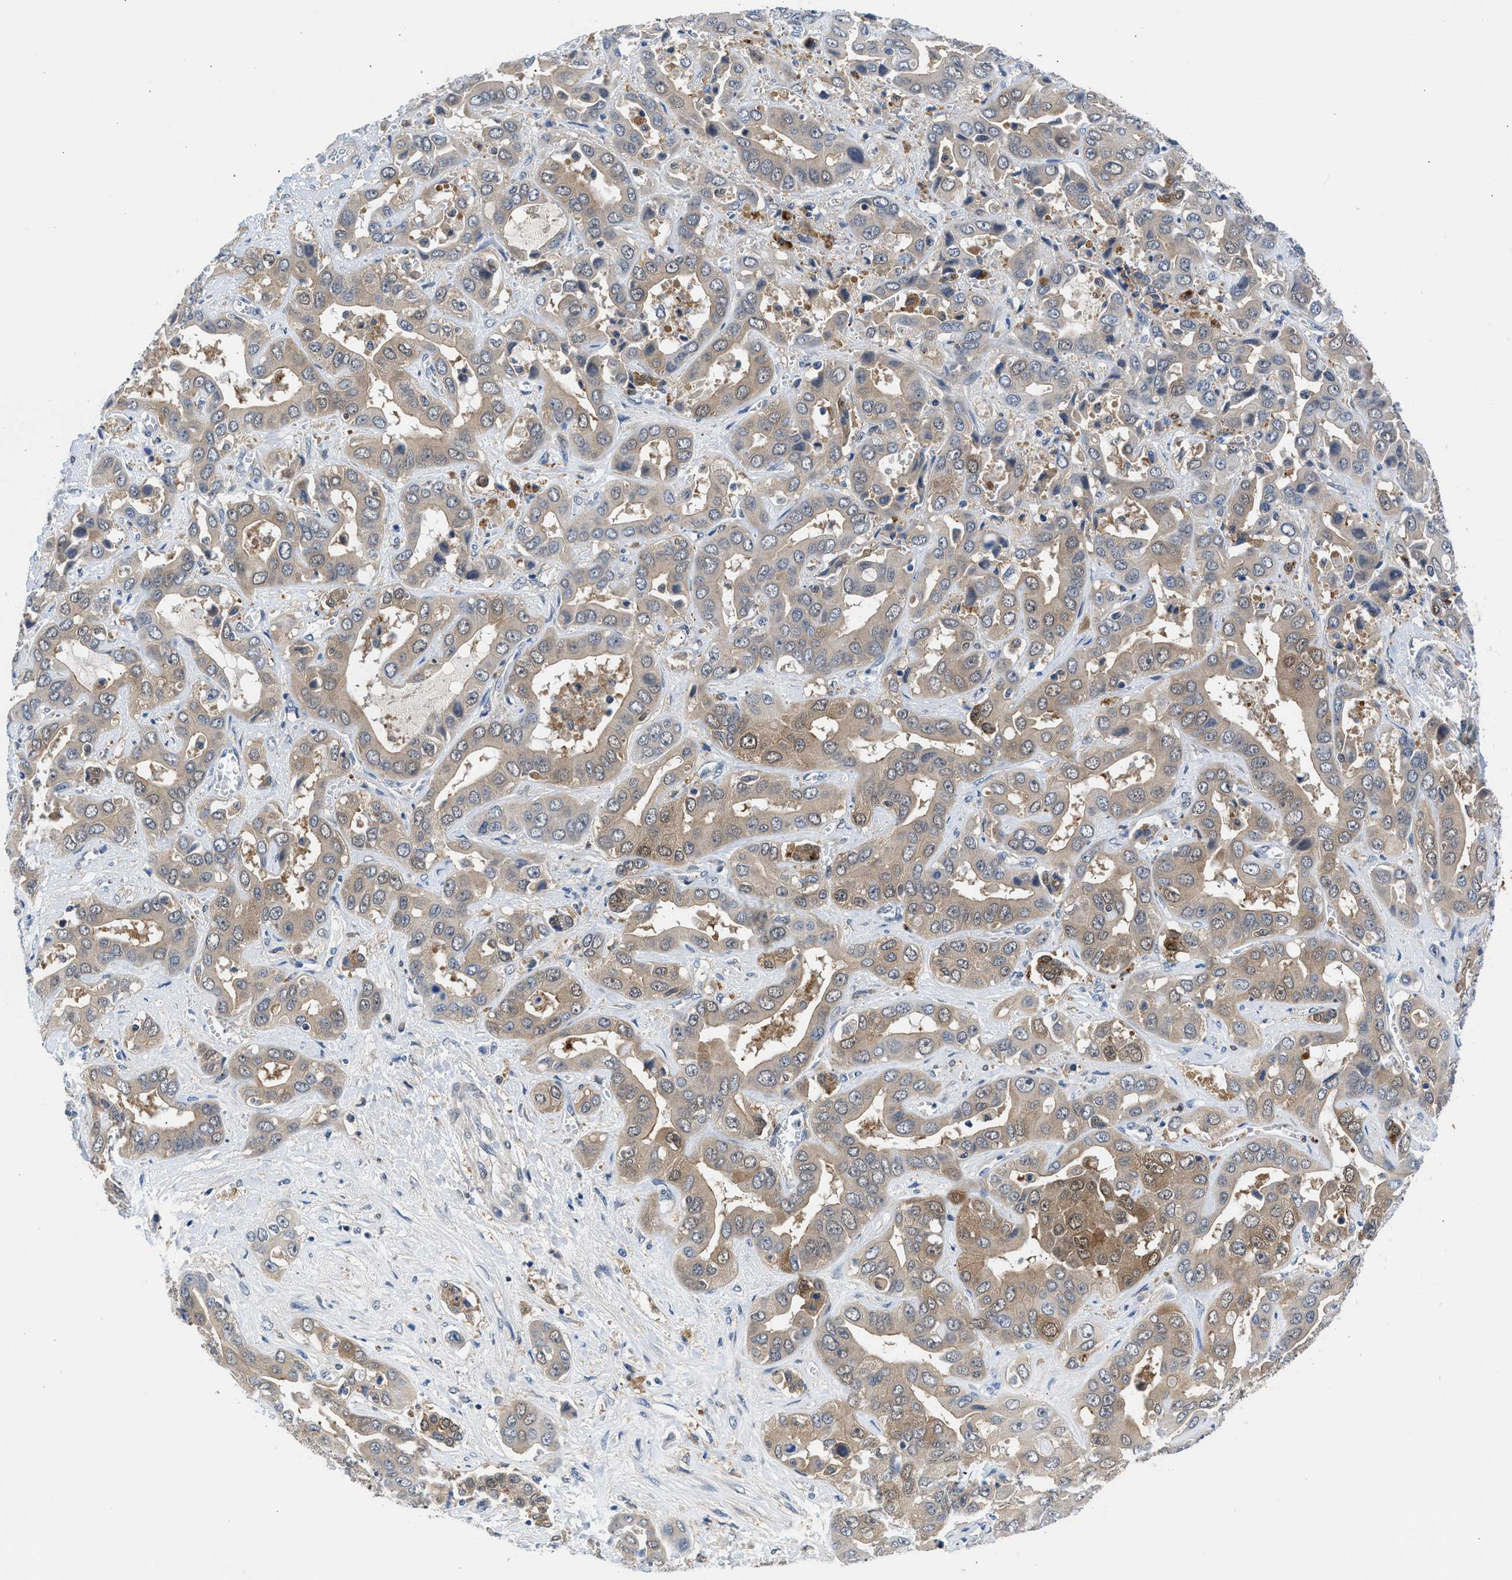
{"staining": {"intensity": "moderate", "quantity": "25%-75%", "location": "cytoplasmic/membranous,nuclear"}, "tissue": "liver cancer", "cell_type": "Tumor cells", "image_type": "cancer", "snomed": [{"axis": "morphology", "description": "Cholangiocarcinoma"}, {"axis": "topography", "description": "Liver"}], "caption": "A high-resolution micrograph shows immunohistochemistry staining of liver cancer (cholangiocarcinoma), which demonstrates moderate cytoplasmic/membranous and nuclear expression in about 25%-75% of tumor cells.", "gene": "CBR1", "patient": {"sex": "female", "age": 52}}